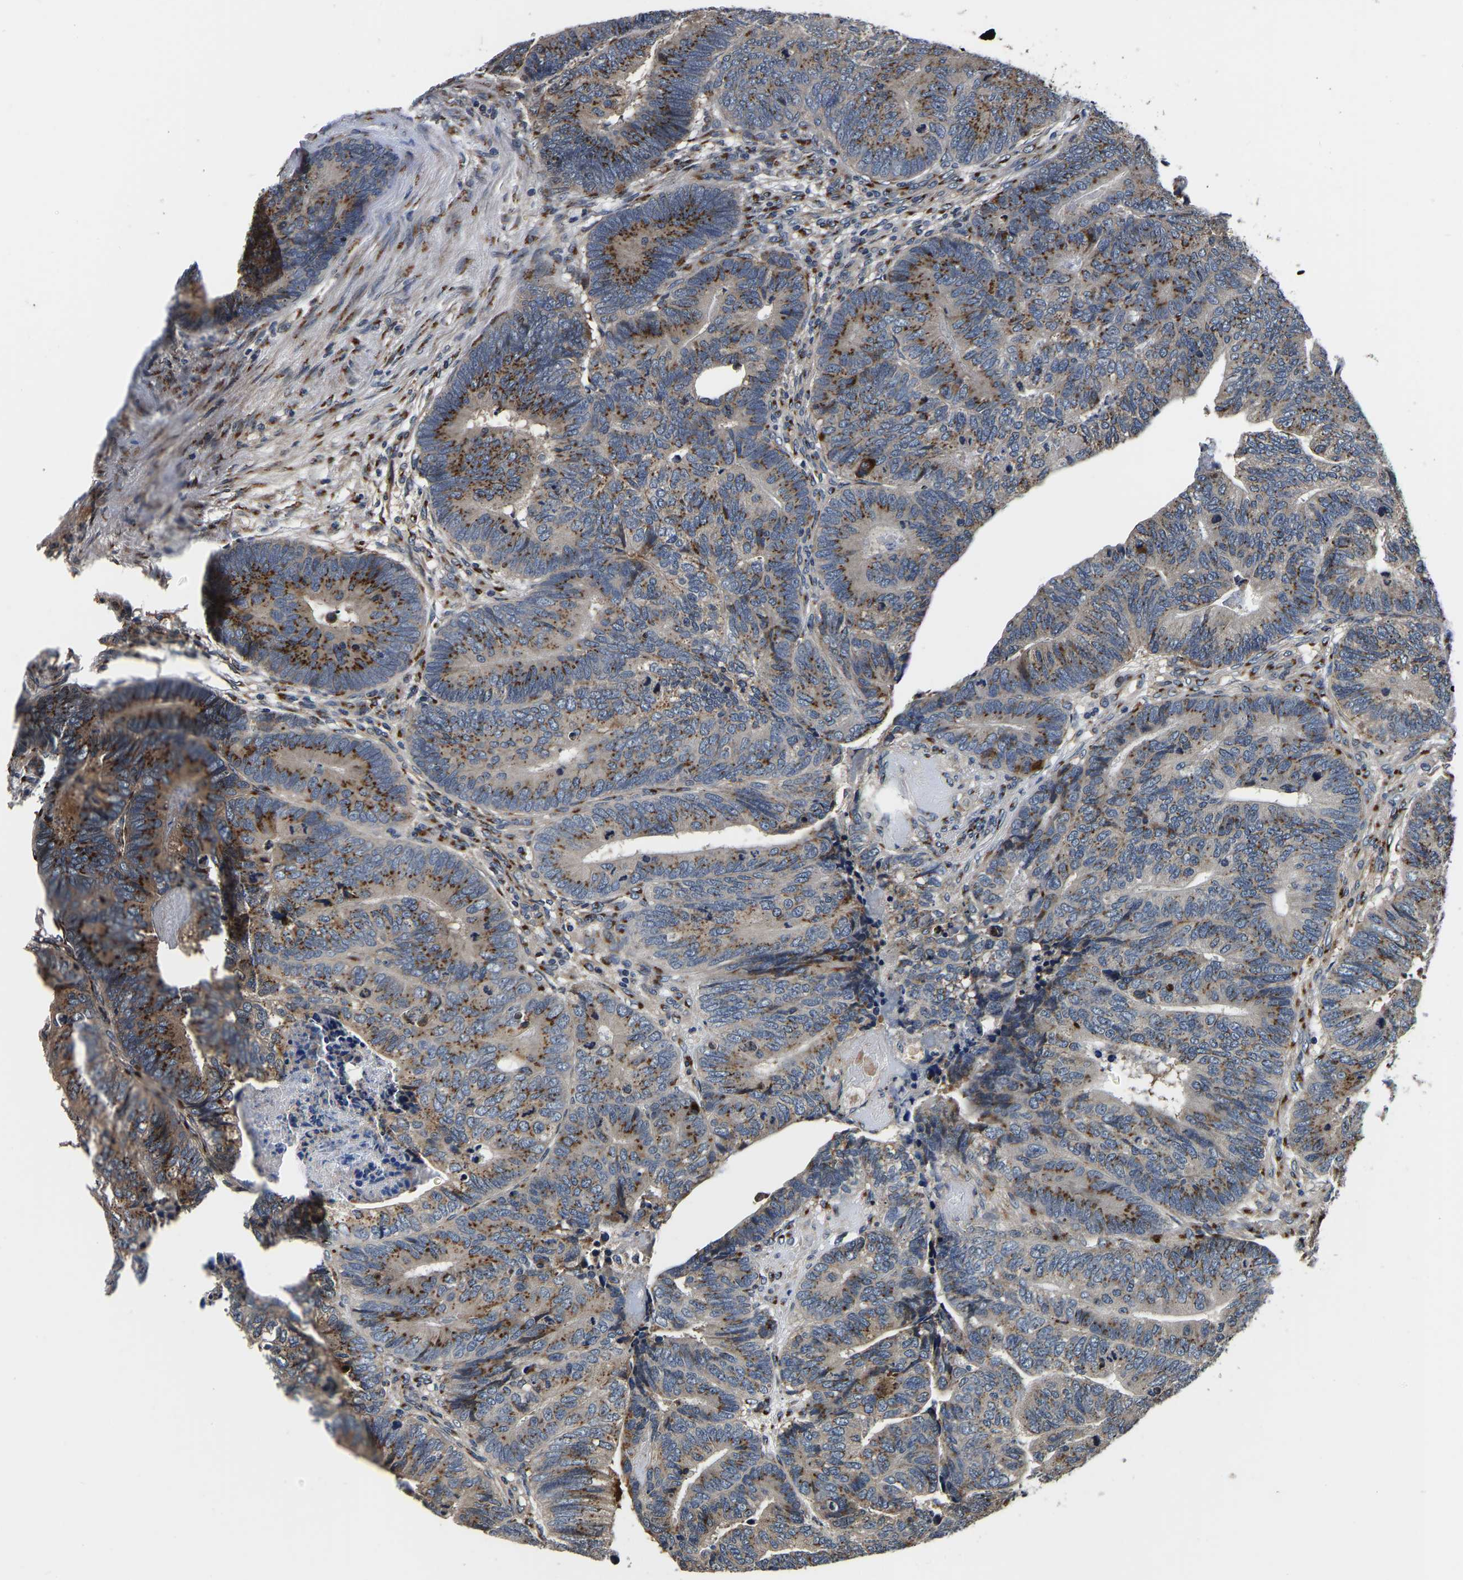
{"staining": {"intensity": "moderate", "quantity": ">75%", "location": "cytoplasmic/membranous"}, "tissue": "colorectal cancer", "cell_type": "Tumor cells", "image_type": "cancer", "snomed": [{"axis": "morphology", "description": "Adenocarcinoma, NOS"}, {"axis": "topography", "description": "Colon"}], "caption": "A micrograph of colorectal cancer stained for a protein demonstrates moderate cytoplasmic/membranous brown staining in tumor cells.", "gene": "RABAC1", "patient": {"sex": "female", "age": 67}}